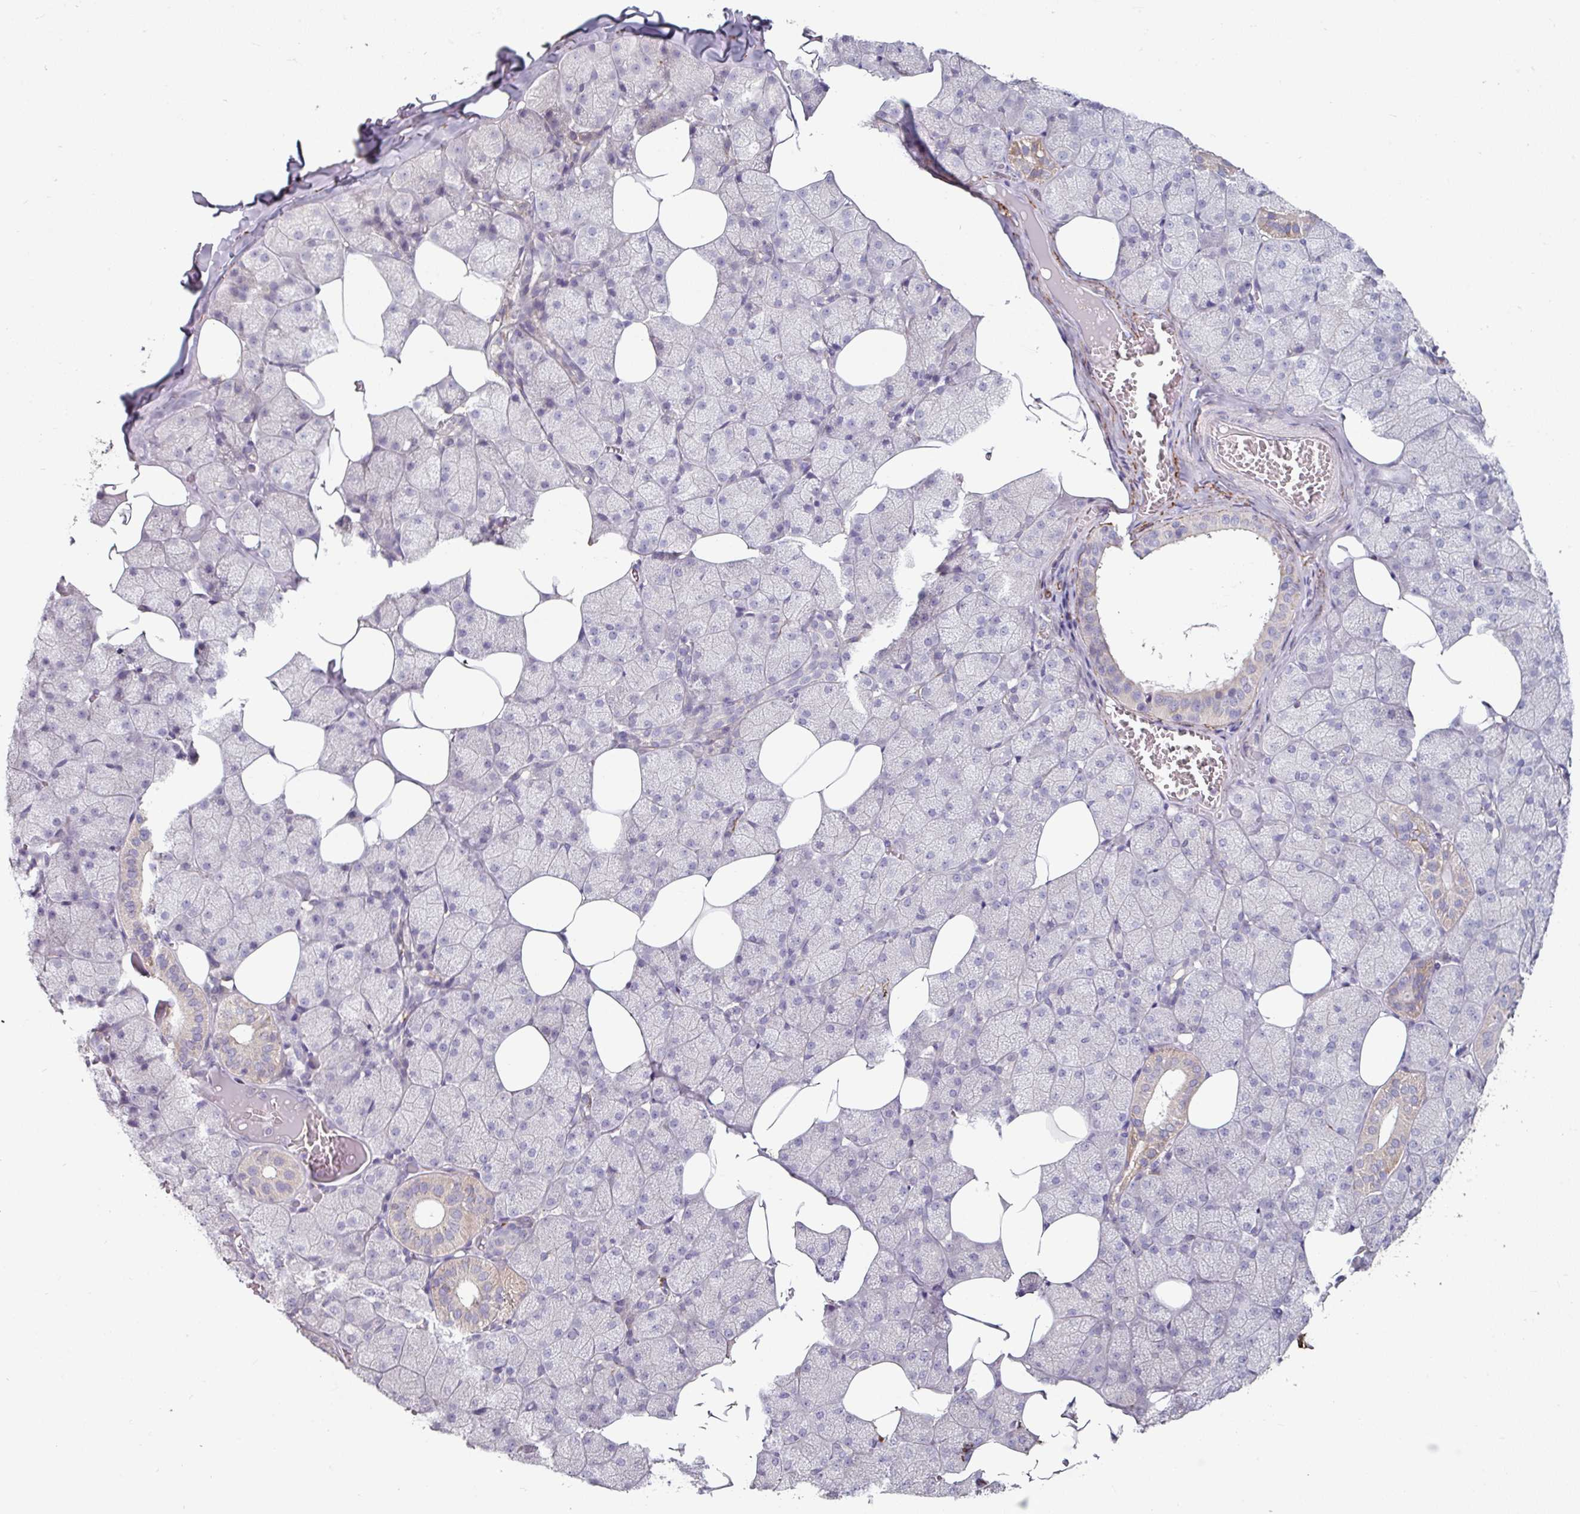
{"staining": {"intensity": "weak", "quantity": "<25%", "location": "cytoplasmic/membranous"}, "tissue": "salivary gland", "cell_type": "Glandular cells", "image_type": "normal", "snomed": [{"axis": "morphology", "description": "Normal tissue, NOS"}, {"axis": "topography", "description": "Salivary gland"}, {"axis": "topography", "description": "Peripheral nerve tissue"}], "caption": "High power microscopy micrograph of an IHC image of unremarkable salivary gland, revealing no significant expression in glandular cells.", "gene": "MTMR14", "patient": {"sex": "male", "age": 38}}